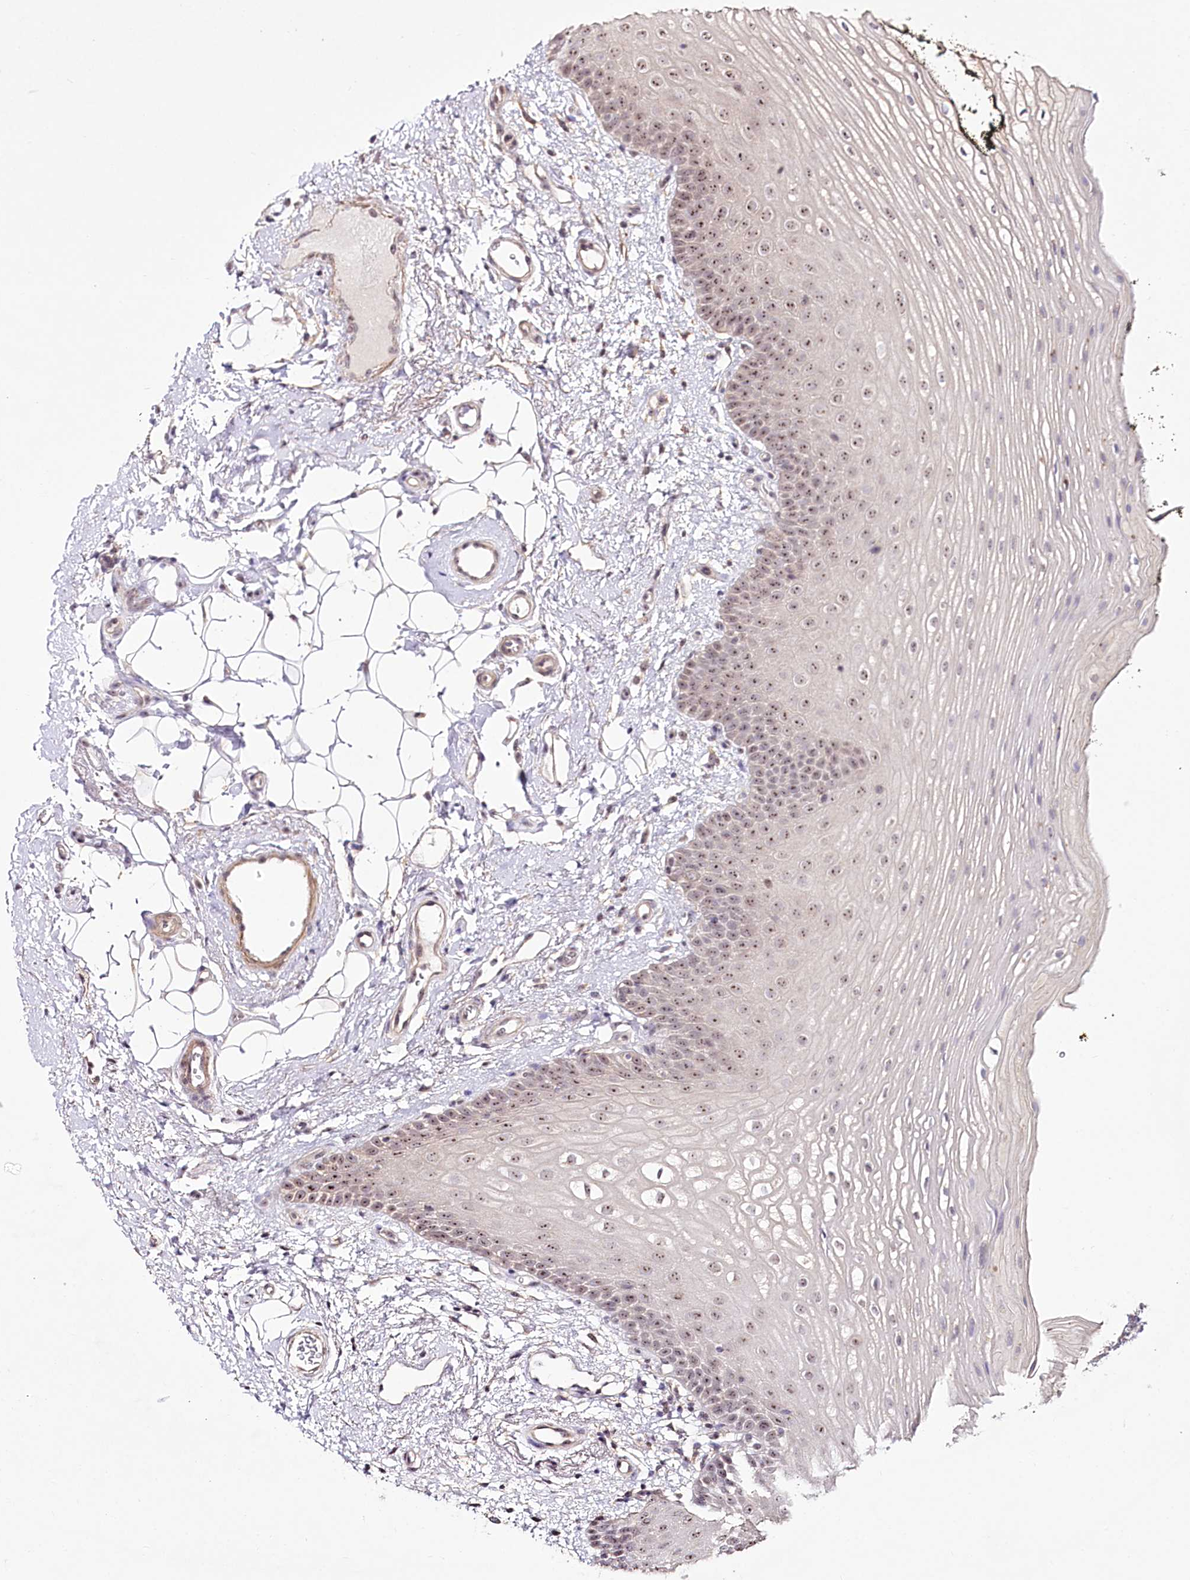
{"staining": {"intensity": "weak", "quantity": "25%-75%", "location": "nuclear"}, "tissue": "oral mucosa", "cell_type": "Squamous epithelial cells", "image_type": "normal", "snomed": [{"axis": "morphology", "description": "No evidence of malignacy"}, {"axis": "topography", "description": "Oral tissue"}, {"axis": "topography", "description": "Head-Neck"}], "caption": "Protein expression analysis of unremarkable oral mucosa exhibits weak nuclear expression in approximately 25%-75% of squamous epithelial cells. The staining is performed using DAB brown chromogen to label protein expression. The nuclei are counter-stained blue using hematoxylin.", "gene": "CCDC59", "patient": {"sex": "male", "age": 68}}